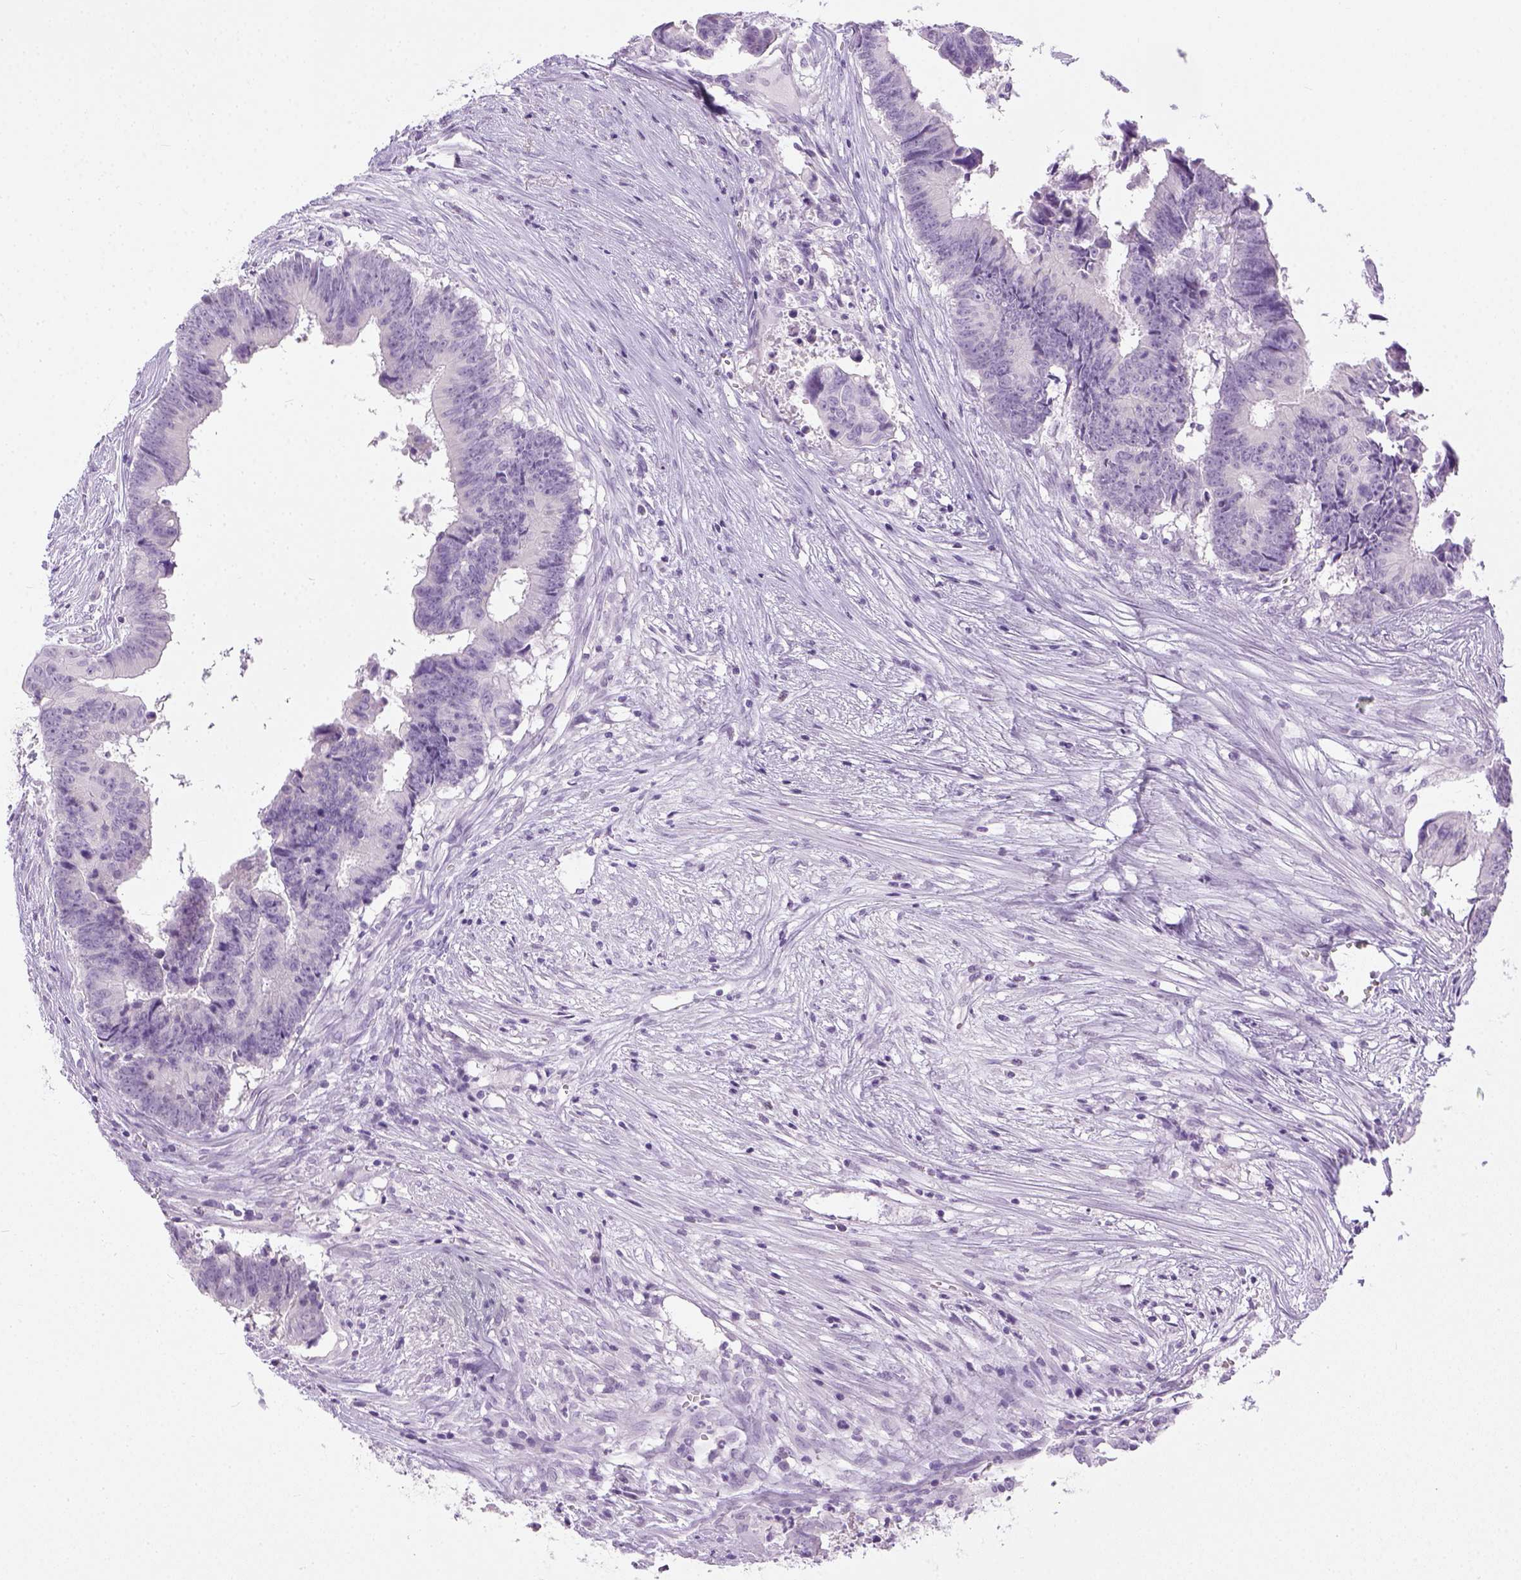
{"staining": {"intensity": "negative", "quantity": "none", "location": "none"}, "tissue": "colorectal cancer", "cell_type": "Tumor cells", "image_type": "cancer", "snomed": [{"axis": "morphology", "description": "Adenocarcinoma, NOS"}, {"axis": "topography", "description": "Colon"}], "caption": "A micrograph of colorectal cancer (adenocarcinoma) stained for a protein exhibits no brown staining in tumor cells.", "gene": "LGSN", "patient": {"sex": "female", "age": 82}}